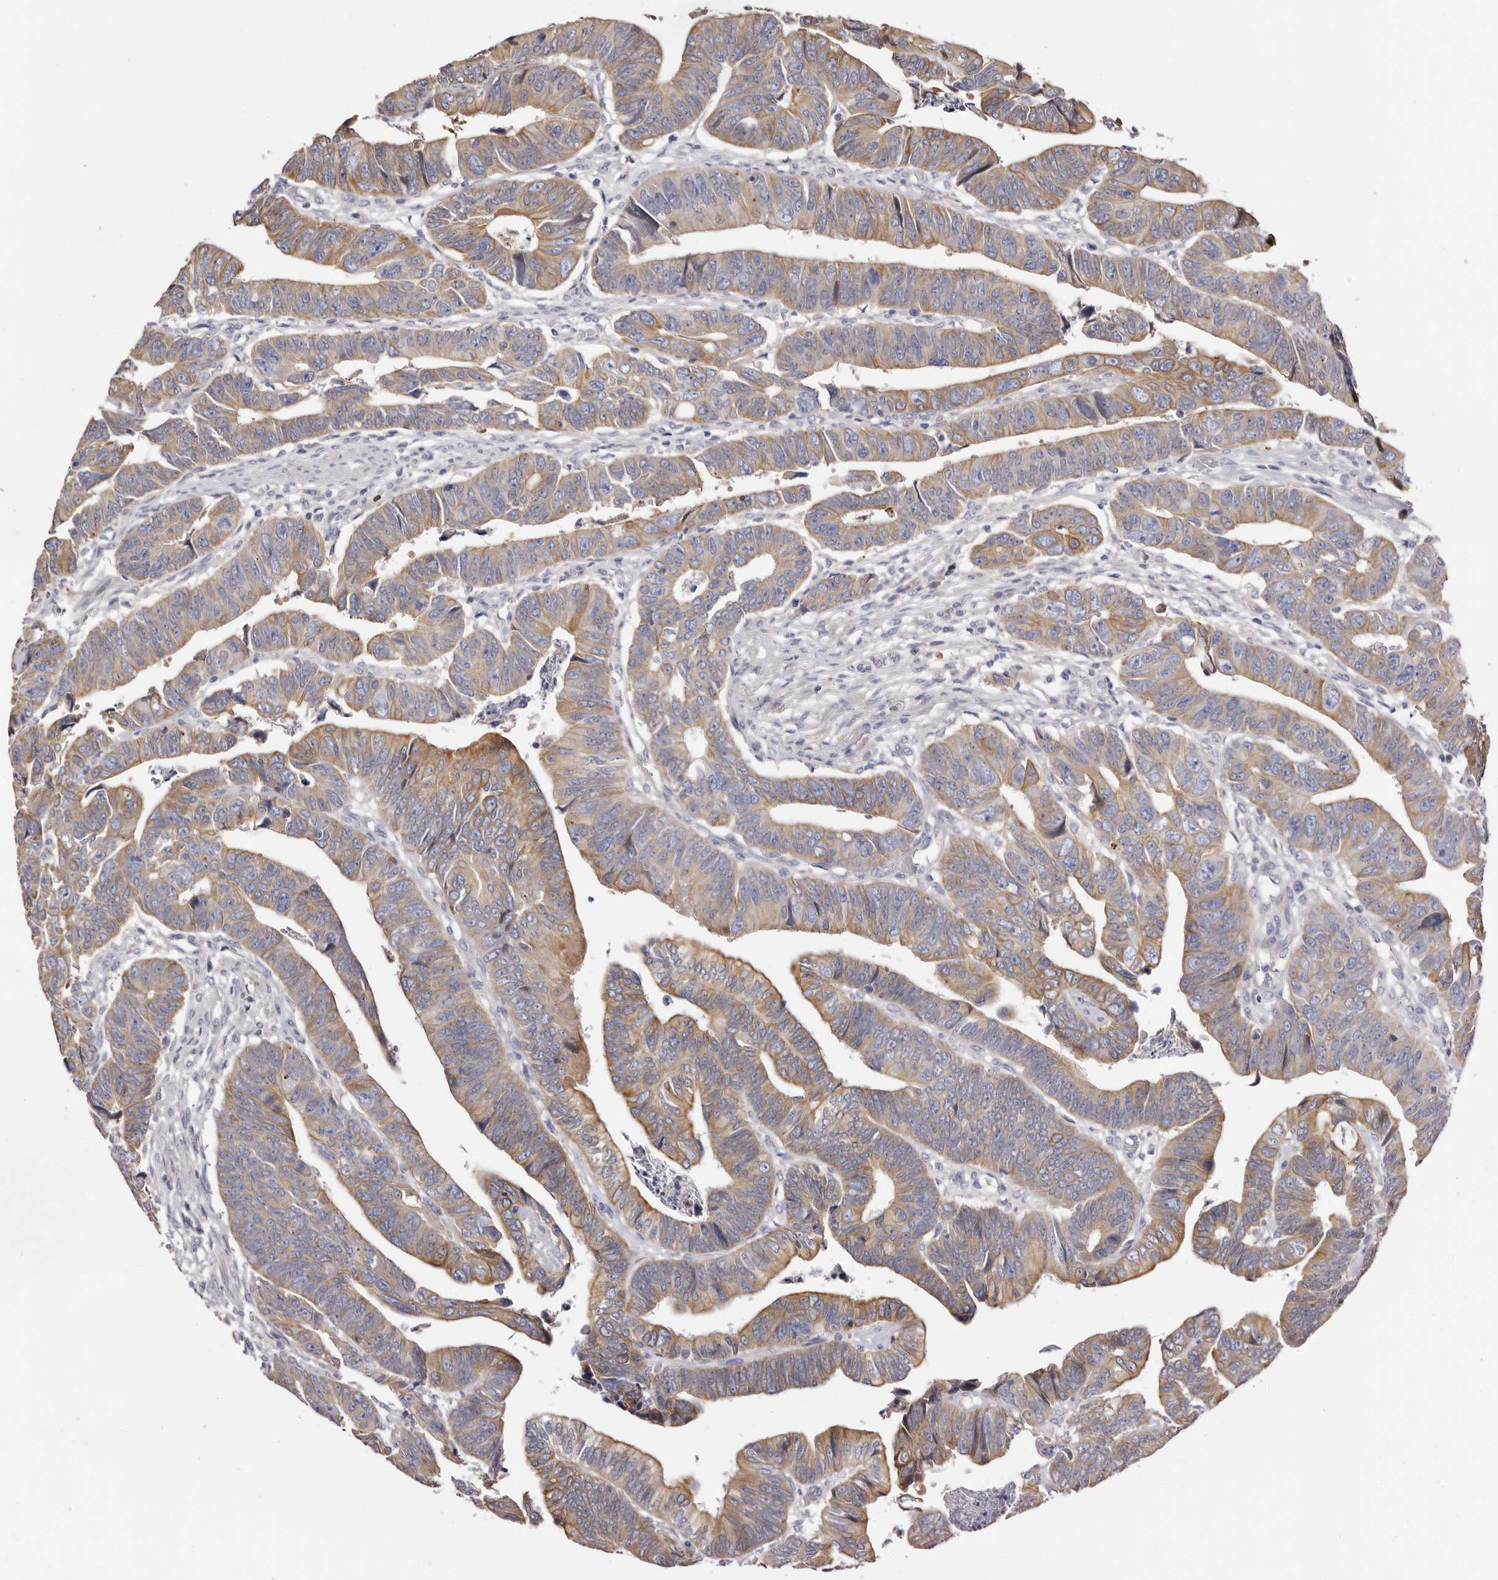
{"staining": {"intensity": "moderate", "quantity": ">75%", "location": "cytoplasmic/membranous"}, "tissue": "colorectal cancer", "cell_type": "Tumor cells", "image_type": "cancer", "snomed": [{"axis": "morphology", "description": "Adenocarcinoma, NOS"}, {"axis": "topography", "description": "Rectum"}], "caption": "Adenocarcinoma (colorectal) was stained to show a protein in brown. There is medium levels of moderate cytoplasmic/membranous expression in about >75% of tumor cells.", "gene": "STK16", "patient": {"sex": "female", "age": 65}}